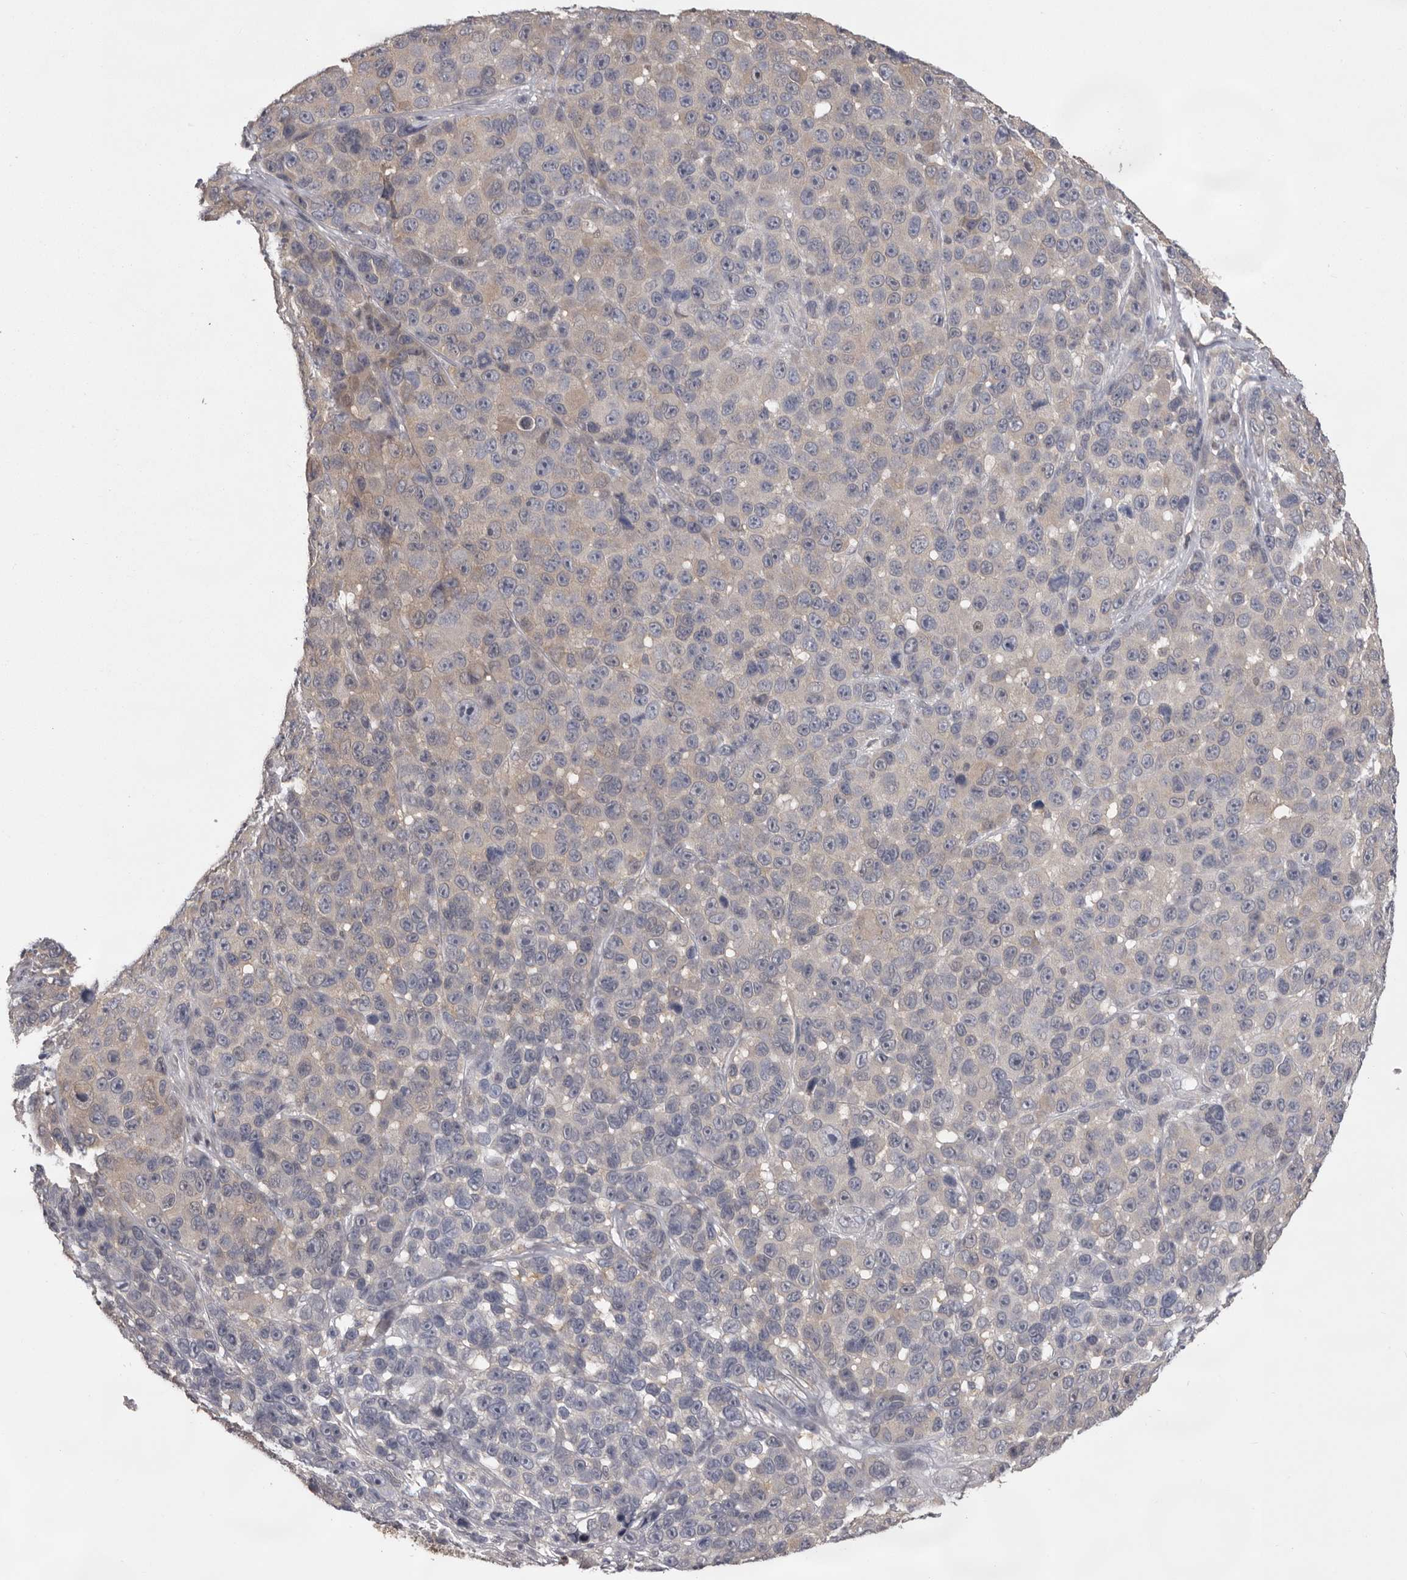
{"staining": {"intensity": "negative", "quantity": "none", "location": "none"}, "tissue": "melanoma", "cell_type": "Tumor cells", "image_type": "cancer", "snomed": [{"axis": "morphology", "description": "Malignant melanoma, NOS"}, {"axis": "topography", "description": "Skin"}], "caption": "Immunohistochemical staining of malignant melanoma reveals no significant staining in tumor cells. (Immunohistochemistry, brightfield microscopy, high magnification).", "gene": "MDH1", "patient": {"sex": "male", "age": 53}}